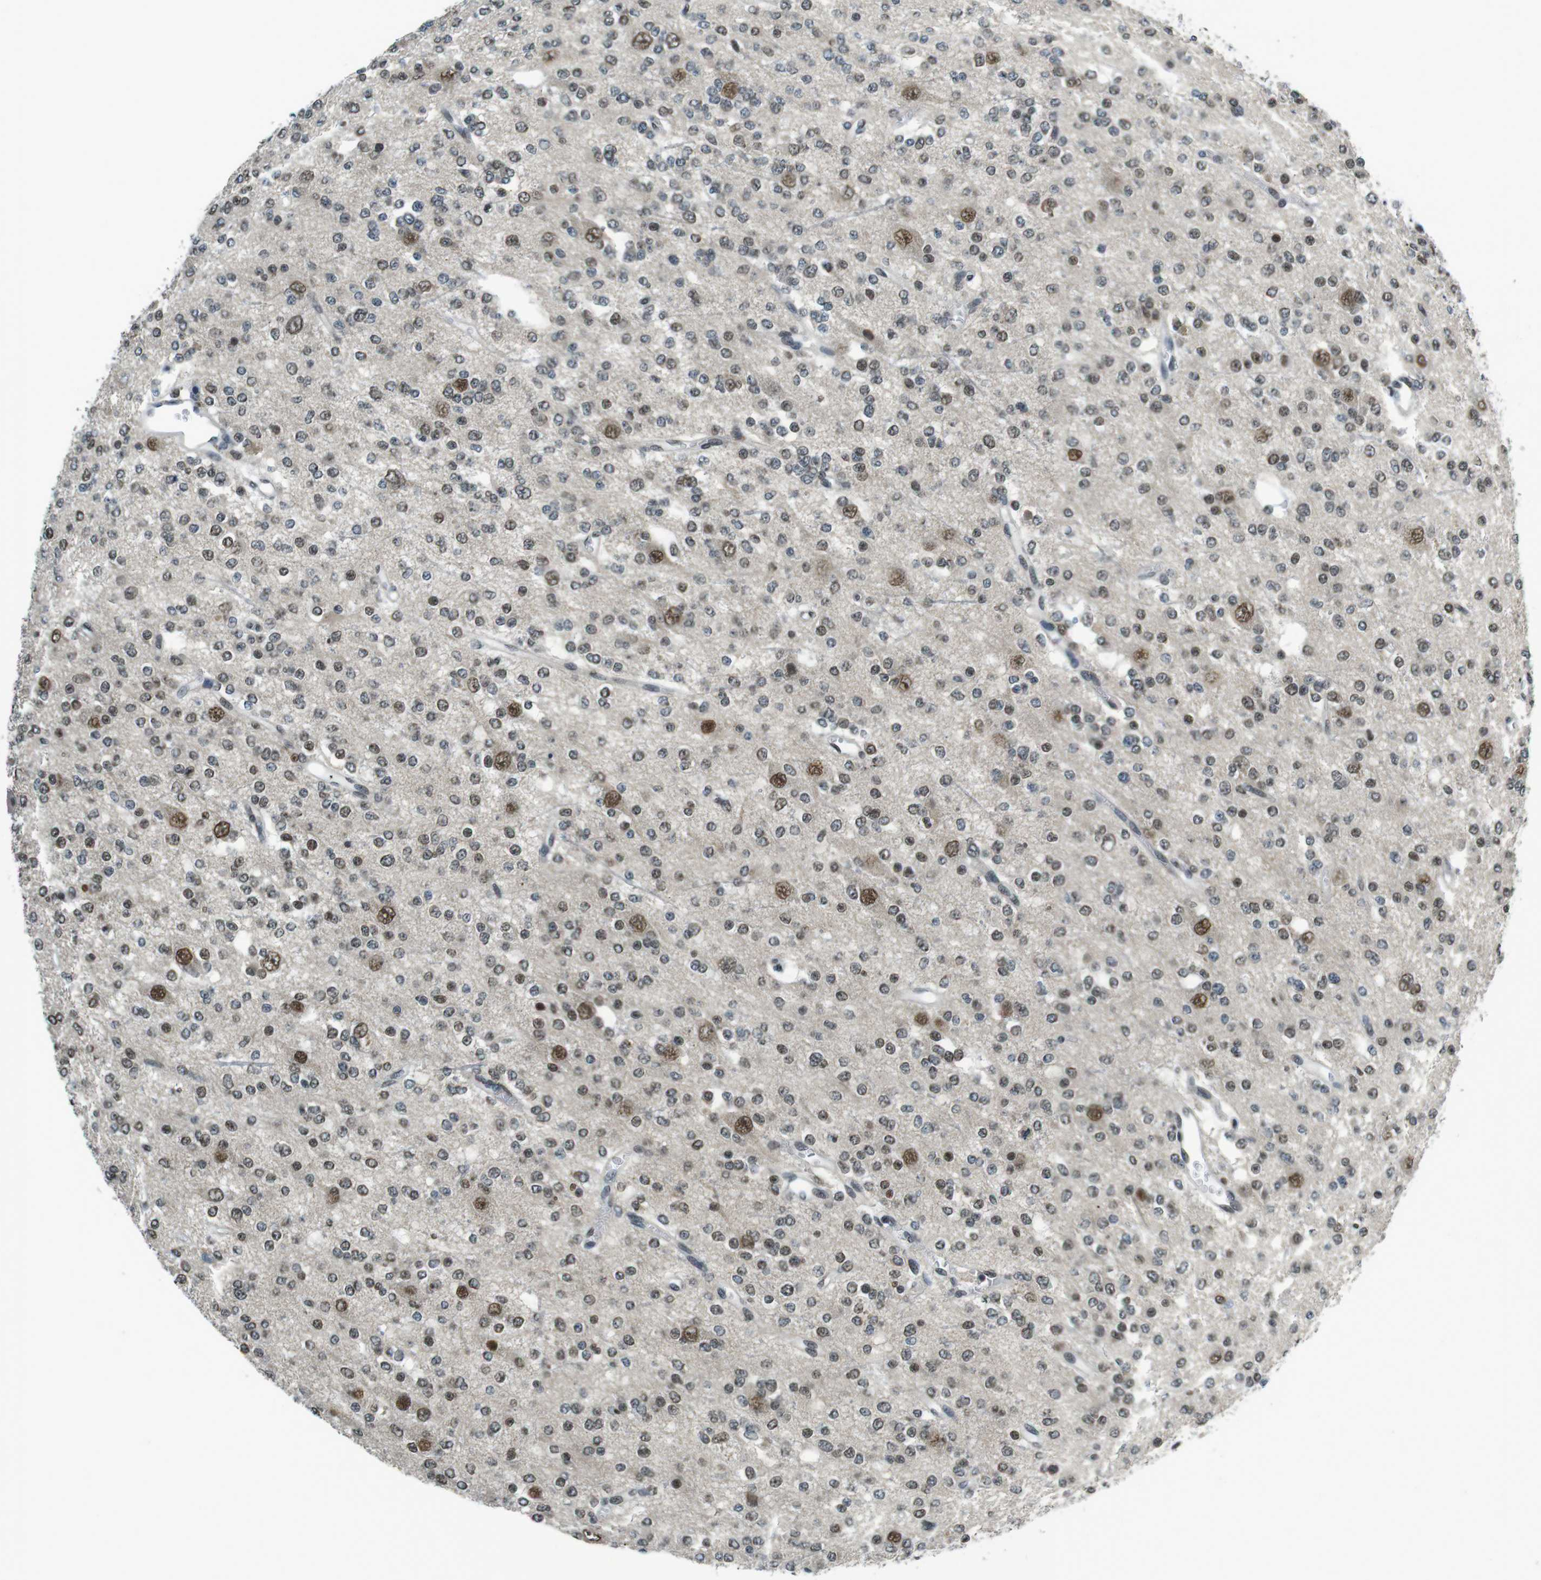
{"staining": {"intensity": "moderate", "quantity": "25%-75%", "location": "nuclear"}, "tissue": "glioma", "cell_type": "Tumor cells", "image_type": "cancer", "snomed": [{"axis": "morphology", "description": "Glioma, malignant, Low grade"}, {"axis": "topography", "description": "Brain"}], "caption": "Tumor cells show medium levels of moderate nuclear positivity in about 25%-75% of cells in human glioma.", "gene": "NEK4", "patient": {"sex": "male", "age": 38}}